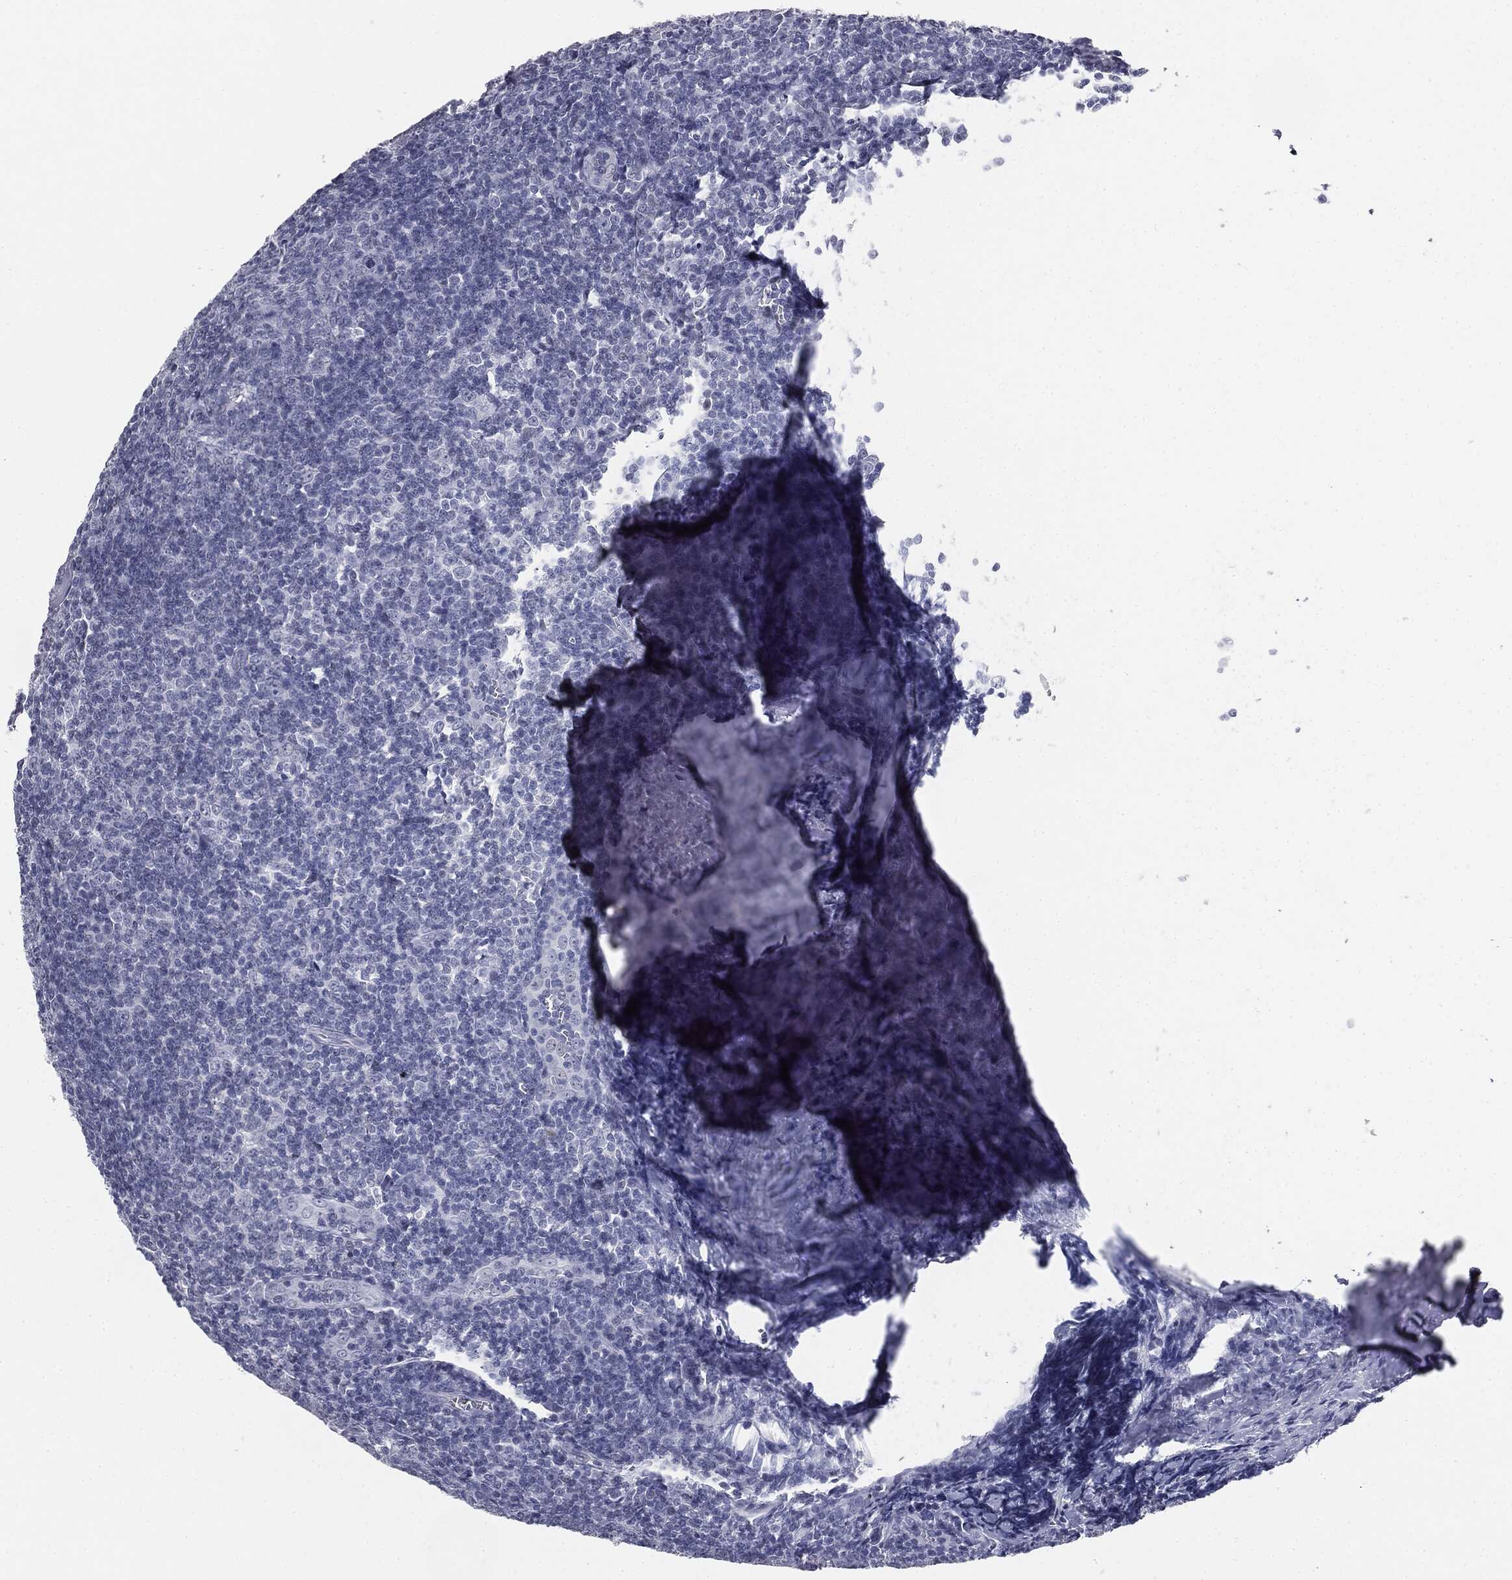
{"staining": {"intensity": "negative", "quantity": "none", "location": "none"}, "tissue": "tonsil", "cell_type": "Germinal center cells", "image_type": "normal", "snomed": [{"axis": "morphology", "description": "Normal tissue, NOS"}, {"axis": "topography", "description": "Tonsil"}], "caption": "The immunohistochemistry (IHC) image has no significant expression in germinal center cells of tonsil. The staining is performed using DAB (3,3'-diaminobenzidine) brown chromogen with nuclei counter-stained in using hematoxylin.", "gene": "TPO", "patient": {"sex": "male", "age": 20}}